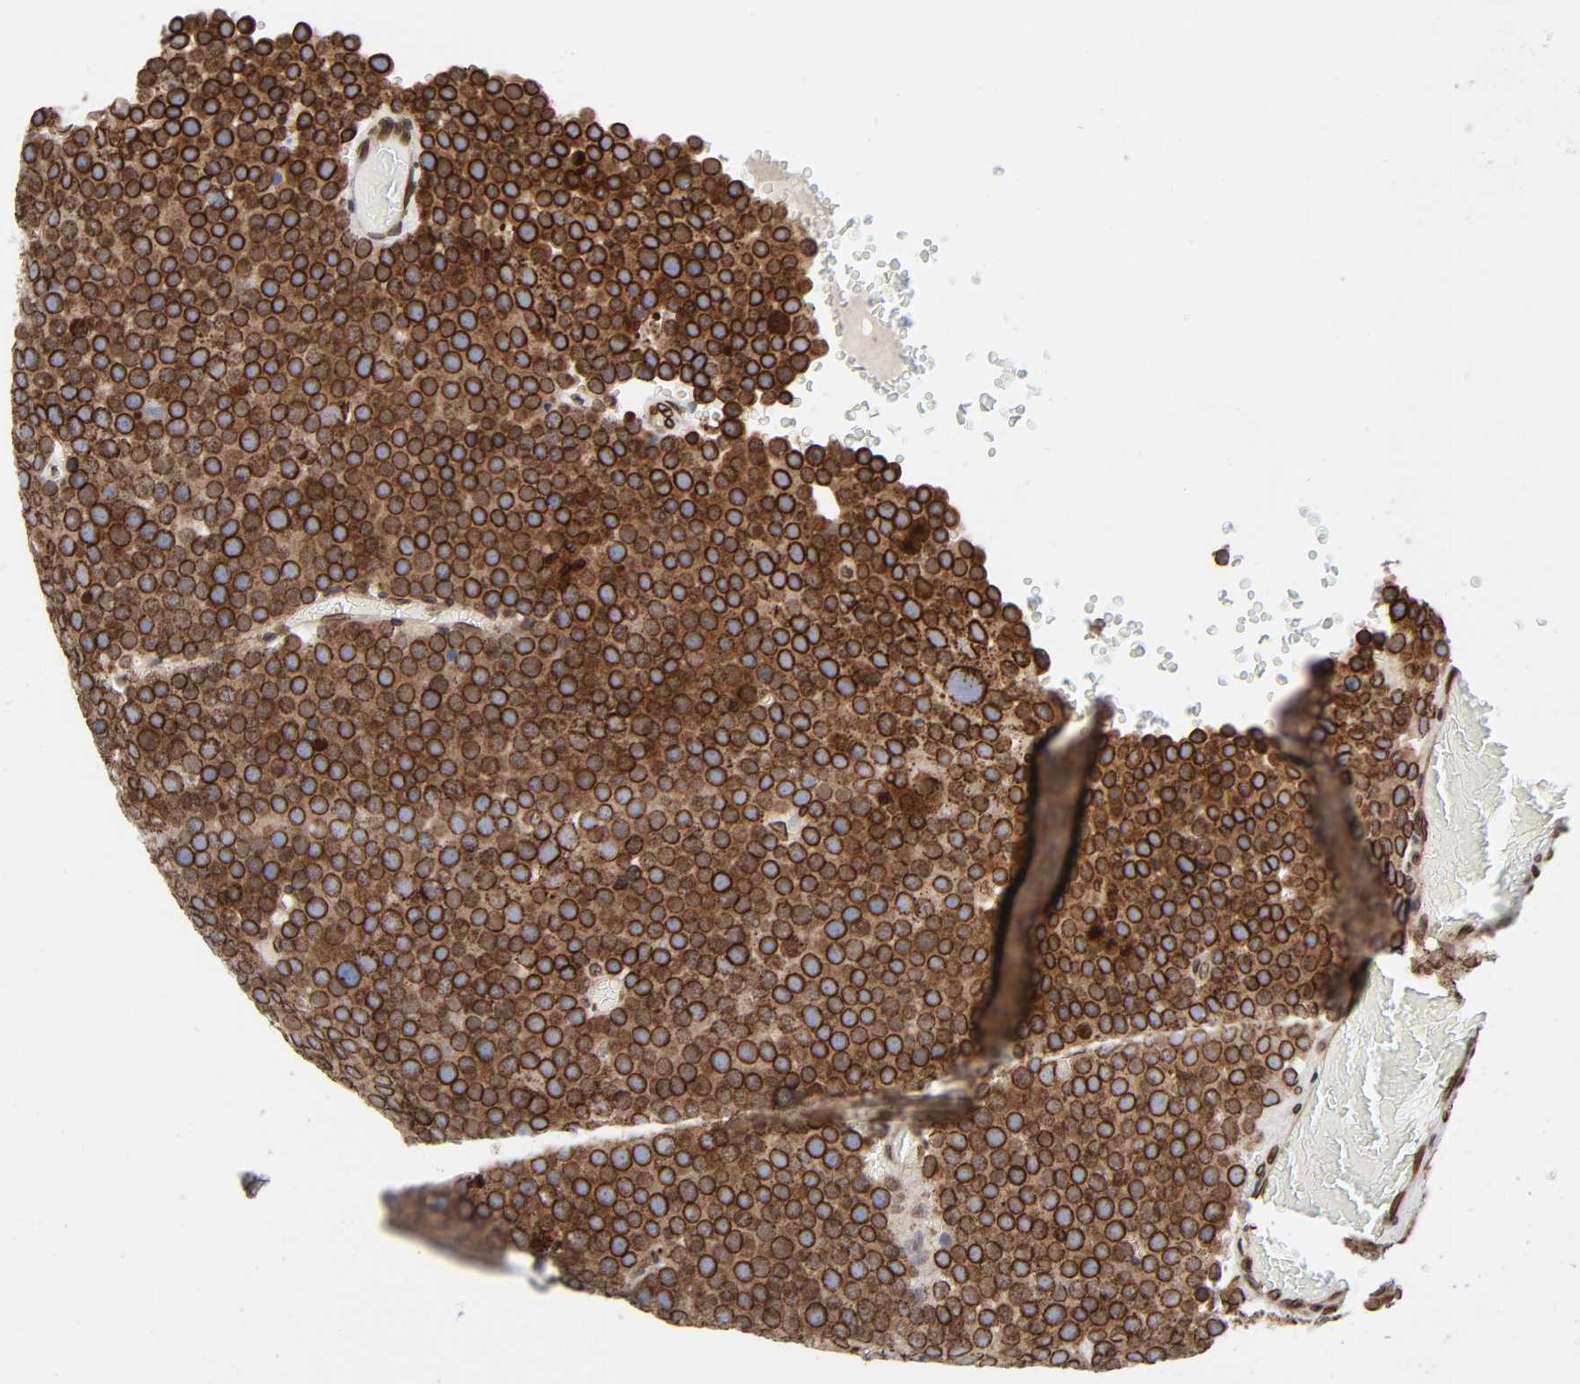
{"staining": {"intensity": "strong", "quantity": "25%-75%", "location": "cytoplasmic/membranous,nuclear"}, "tissue": "testis cancer", "cell_type": "Tumor cells", "image_type": "cancer", "snomed": [{"axis": "morphology", "description": "Seminoma, NOS"}, {"axis": "topography", "description": "Testis"}], "caption": "Tumor cells reveal high levels of strong cytoplasmic/membranous and nuclear staining in approximately 25%-75% of cells in human testis cancer.", "gene": "RANGAP1", "patient": {"sex": "male", "age": 71}}